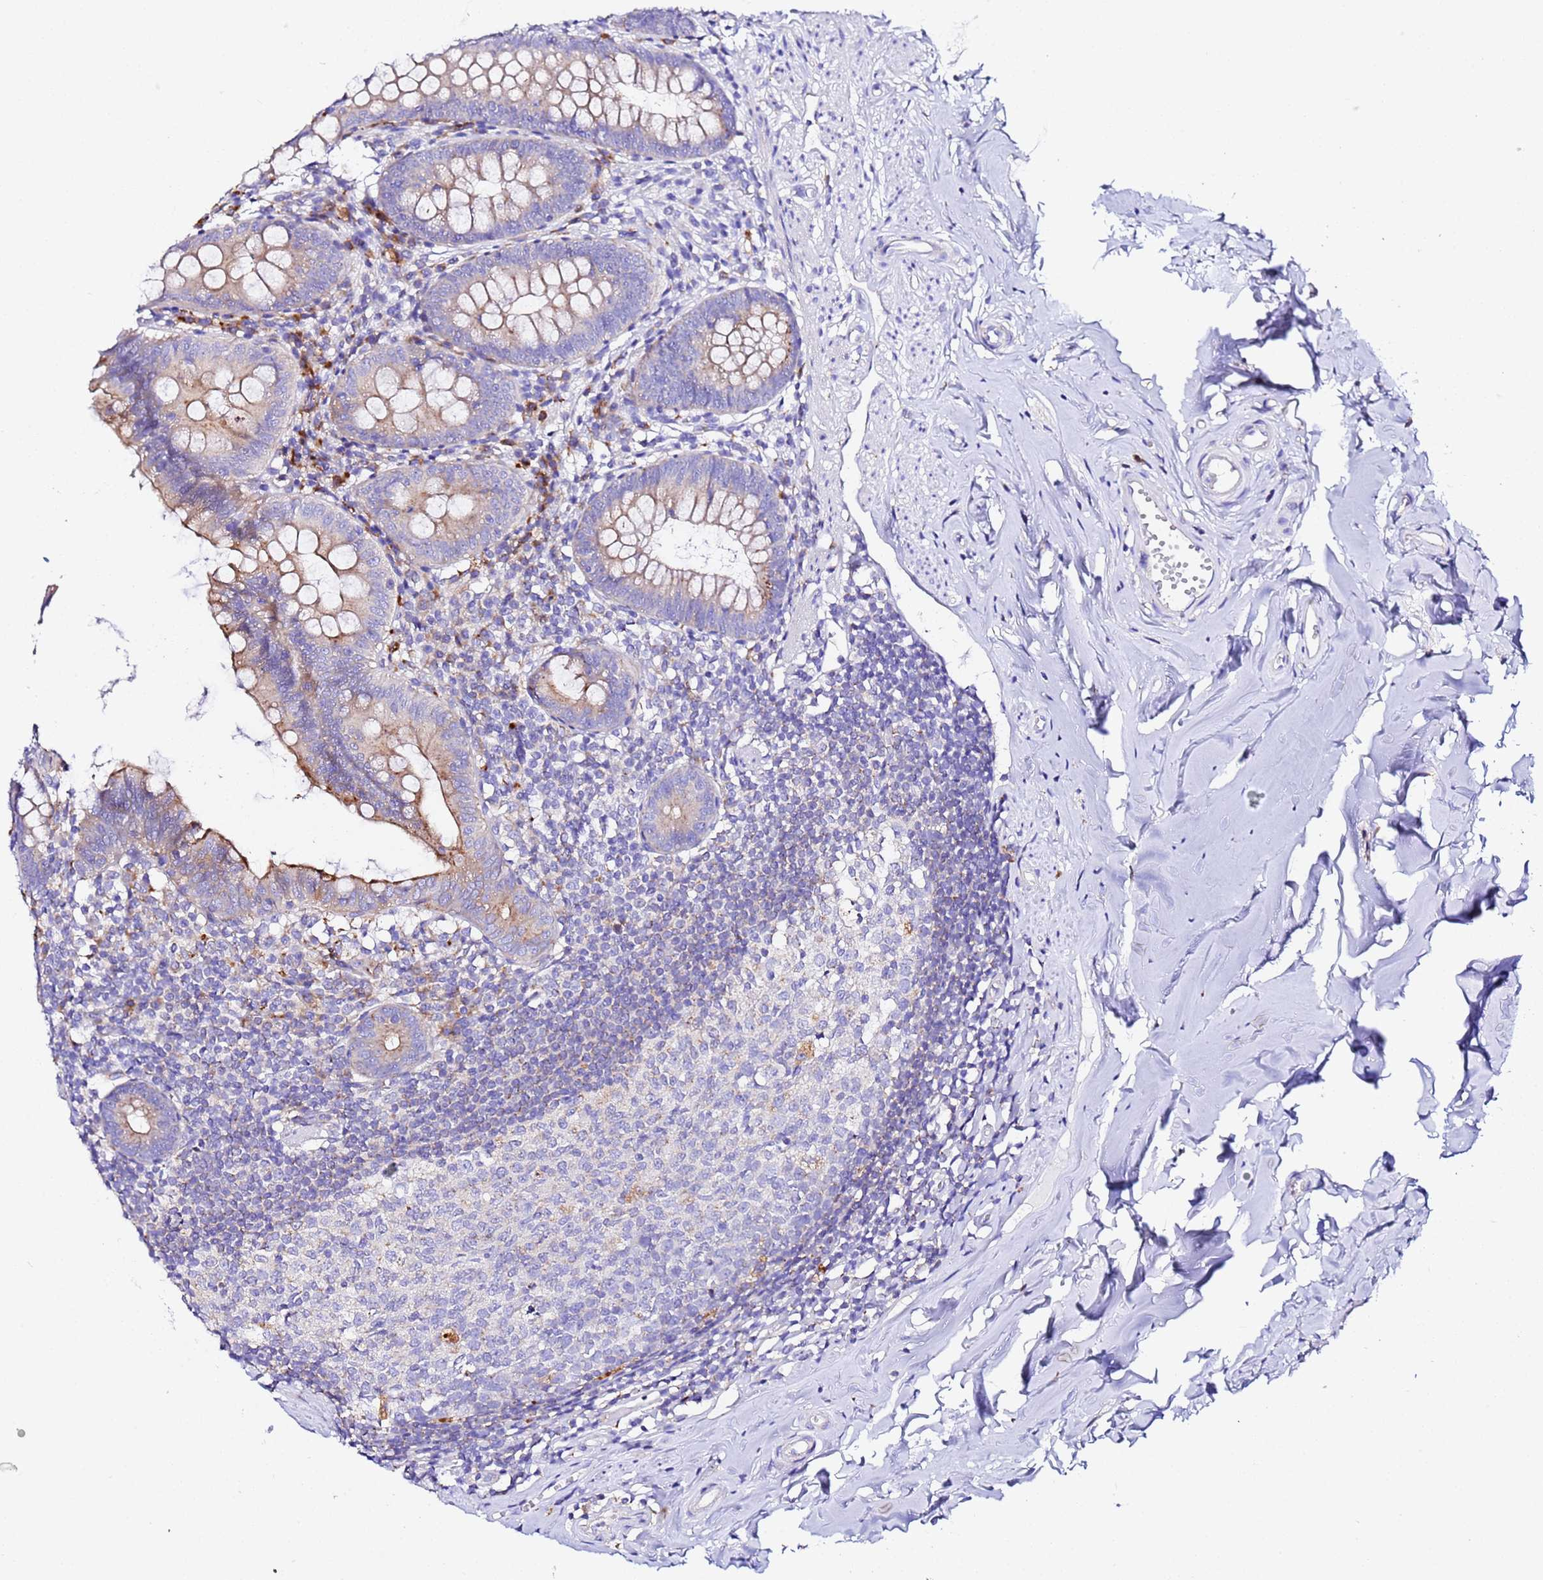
{"staining": {"intensity": "moderate", "quantity": "25%-75%", "location": "cytoplasmic/membranous"}, "tissue": "appendix", "cell_type": "Glandular cells", "image_type": "normal", "snomed": [{"axis": "morphology", "description": "Normal tissue, NOS"}, {"axis": "topography", "description": "Appendix"}], "caption": "High-magnification brightfield microscopy of normal appendix stained with DAB (3,3'-diaminobenzidine) (brown) and counterstained with hematoxylin (blue). glandular cells exhibit moderate cytoplasmic/membranous expression is present in approximately25%-75% of cells.", "gene": "VTI1B", "patient": {"sex": "female", "age": 51}}